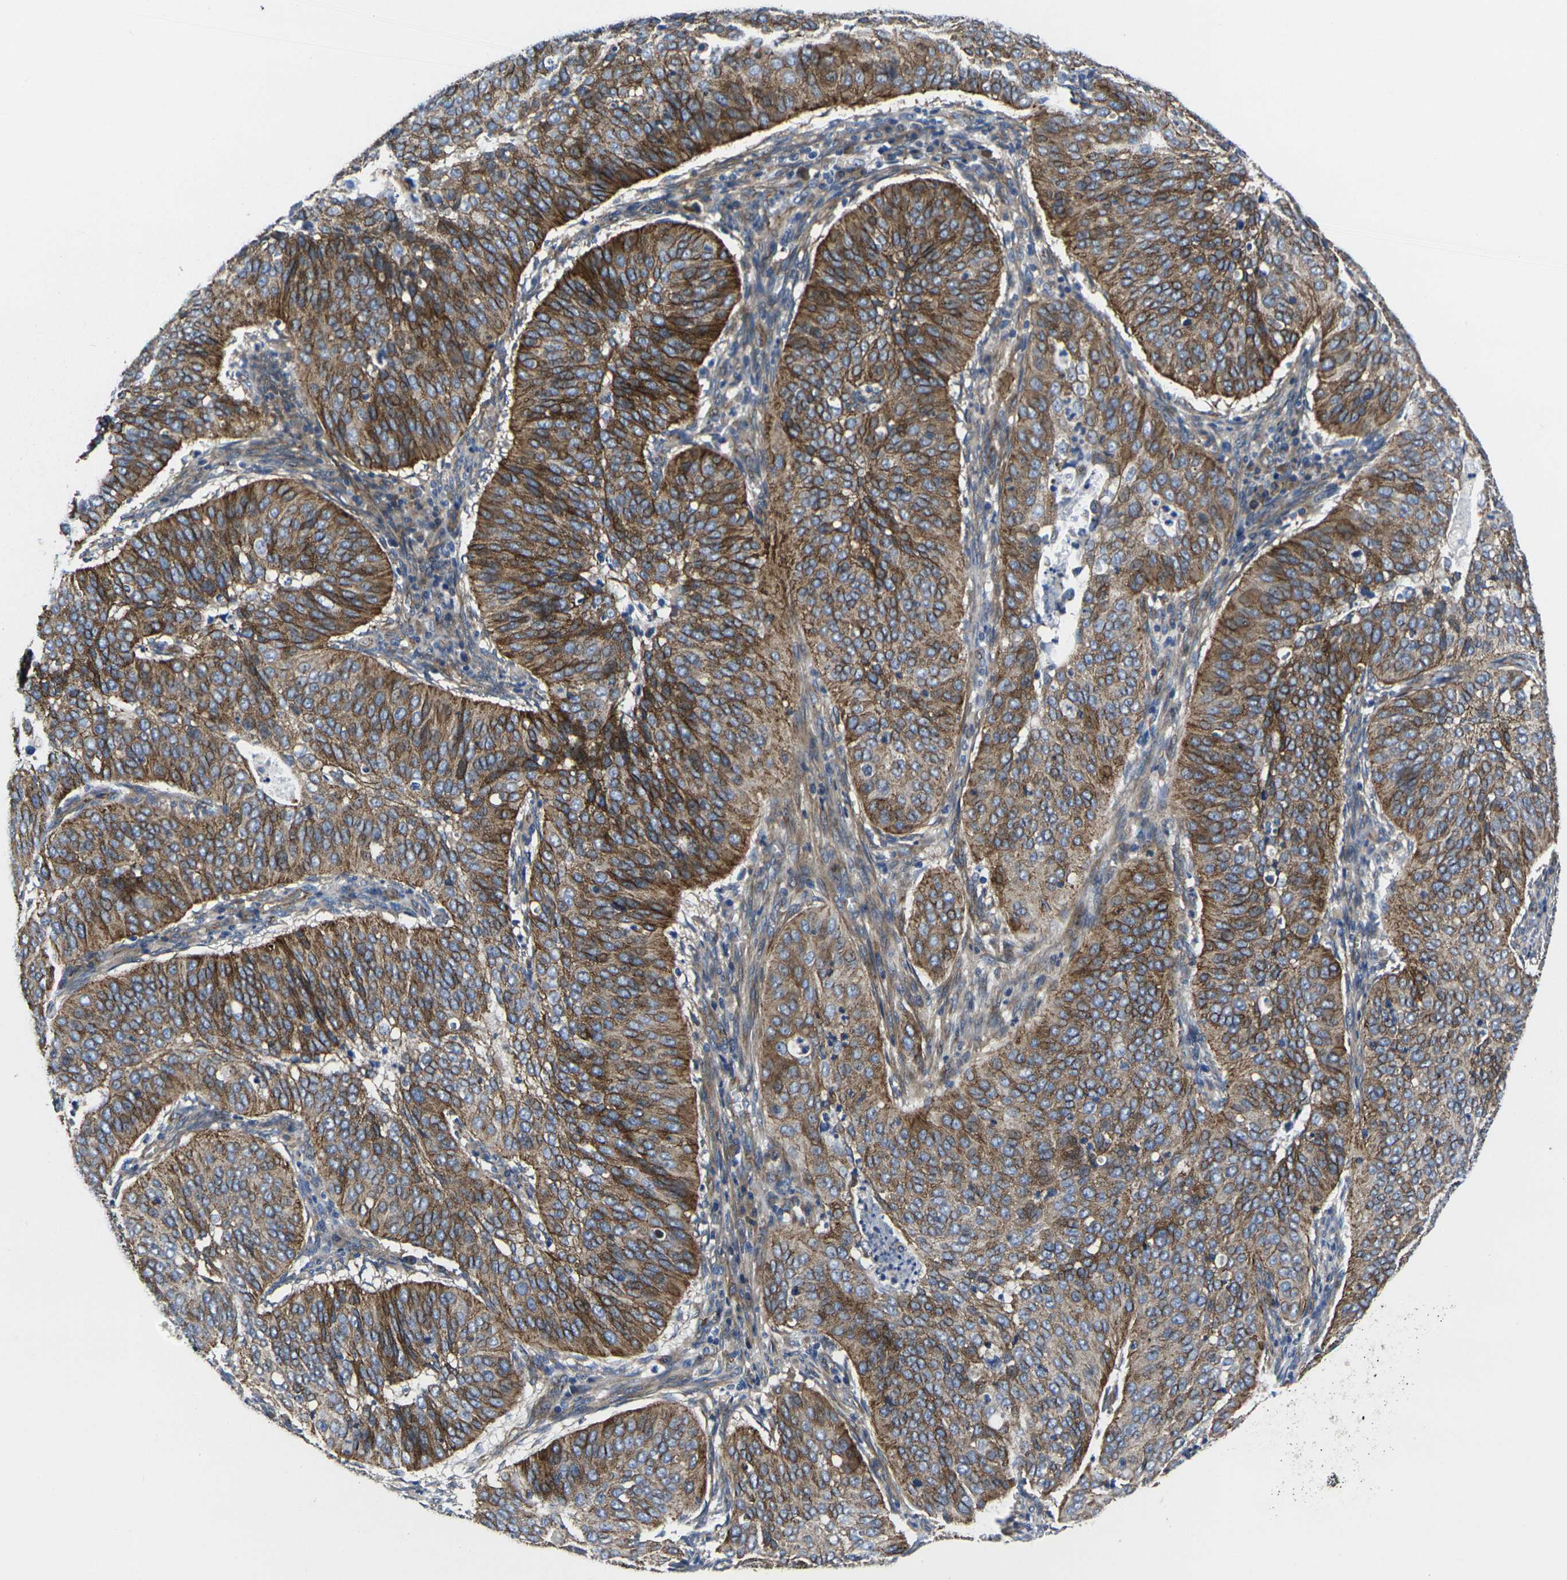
{"staining": {"intensity": "moderate", "quantity": ">75%", "location": "cytoplasmic/membranous"}, "tissue": "cervical cancer", "cell_type": "Tumor cells", "image_type": "cancer", "snomed": [{"axis": "morphology", "description": "Normal tissue, NOS"}, {"axis": "morphology", "description": "Squamous cell carcinoma, NOS"}, {"axis": "topography", "description": "Cervix"}], "caption": "Immunohistochemical staining of human cervical cancer (squamous cell carcinoma) shows moderate cytoplasmic/membranous protein expression in about >75% of tumor cells.", "gene": "NUMB", "patient": {"sex": "female", "age": 39}}